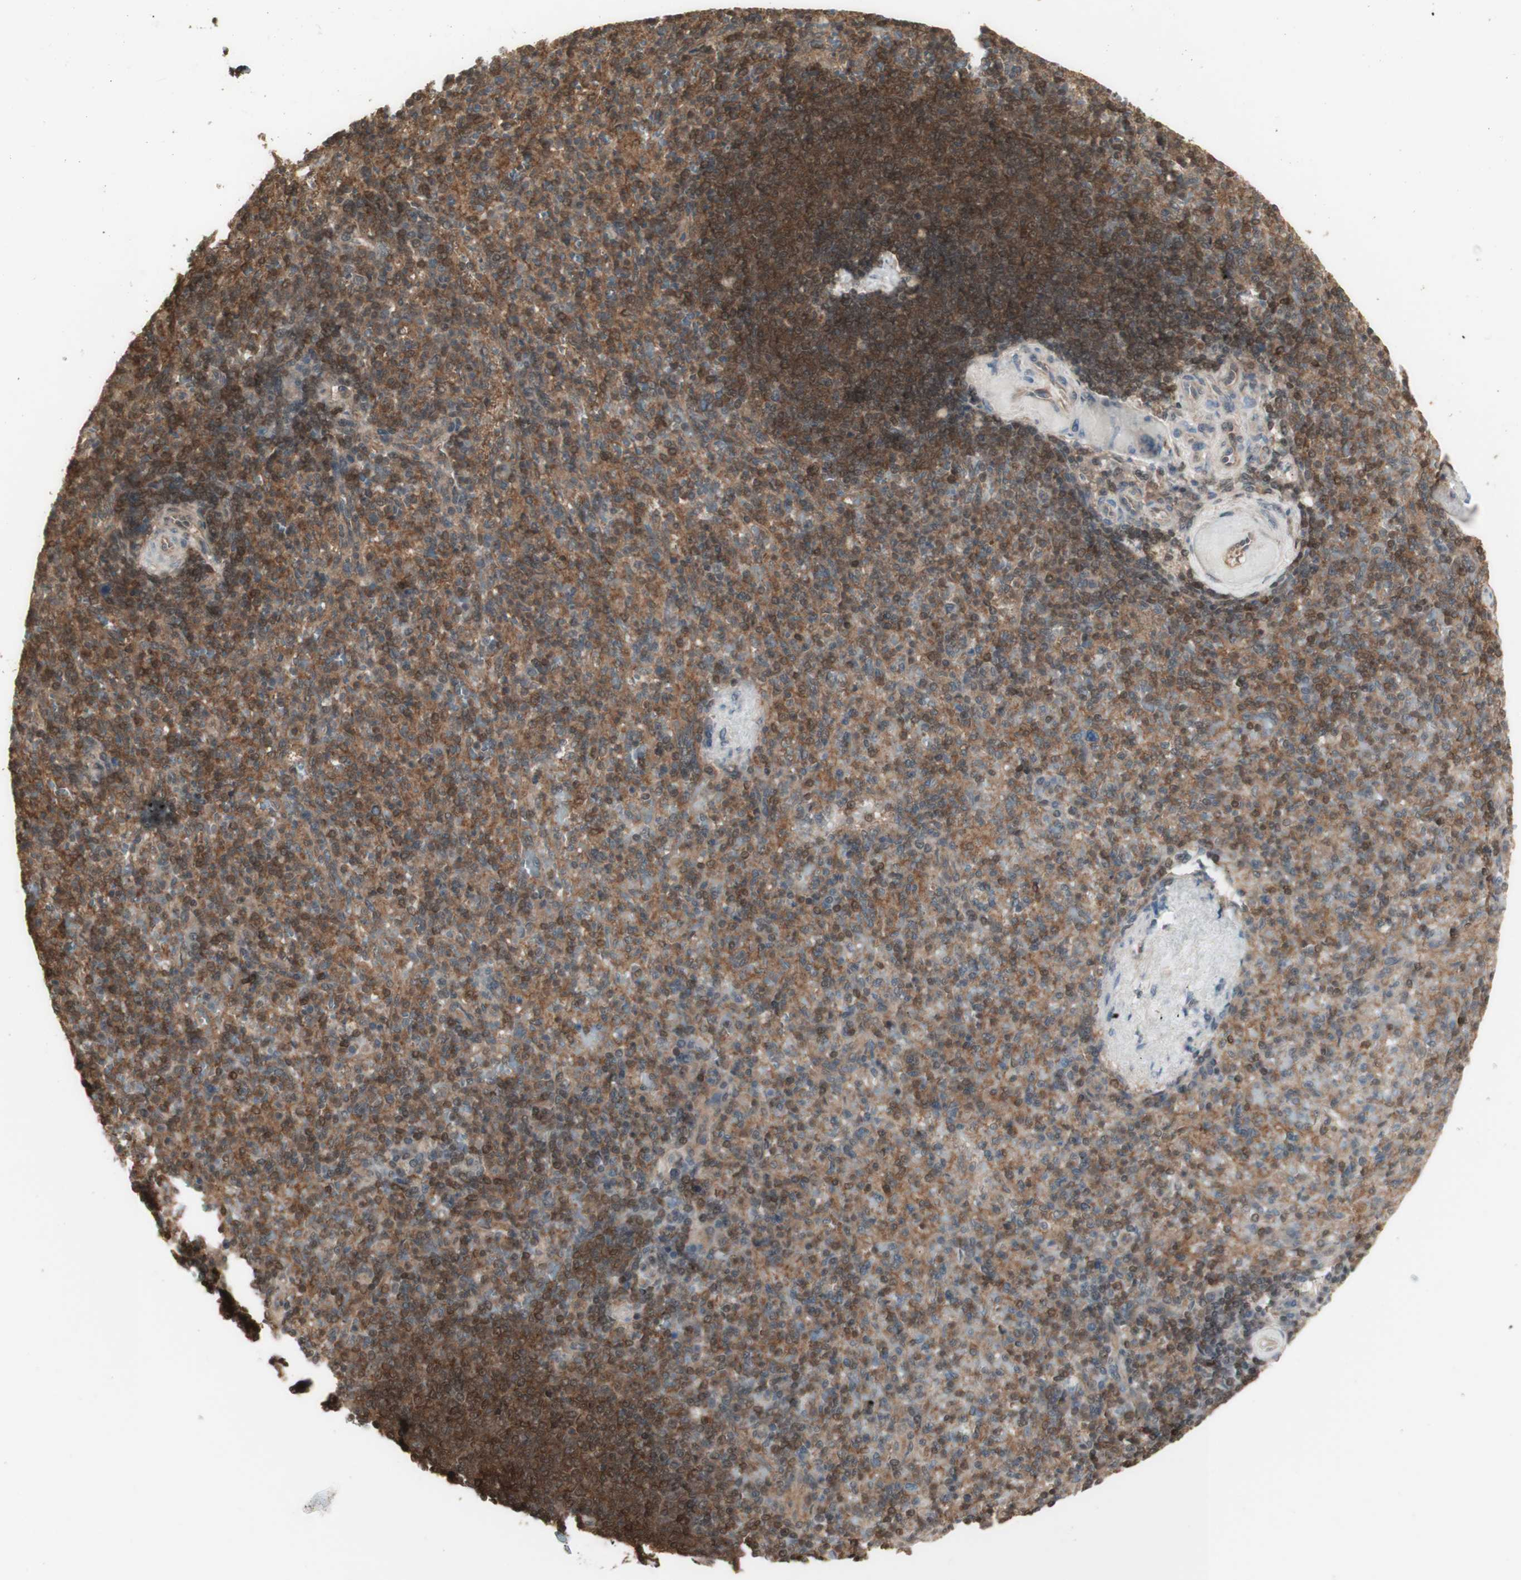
{"staining": {"intensity": "moderate", "quantity": ">75%", "location": "cytoplasmic/membranous,nuclear"}, "tissue": "spleen", "cell_type": "Cells in red pulp", "image_type": "normal", "snomed": [{"axis": "morphology", "description": "Normal tissue, NOS"}, {"axis": "topography", "description": "Spleen"}], "caption": "Protein expression analysis of unremarkable spleen demonstrates moderate cytoplasmic/membranous,nuclear positivity in about >75% of cells in red pulp.", "gene": "YWHAB", "patient": {"sex": "female", "age": 74}}